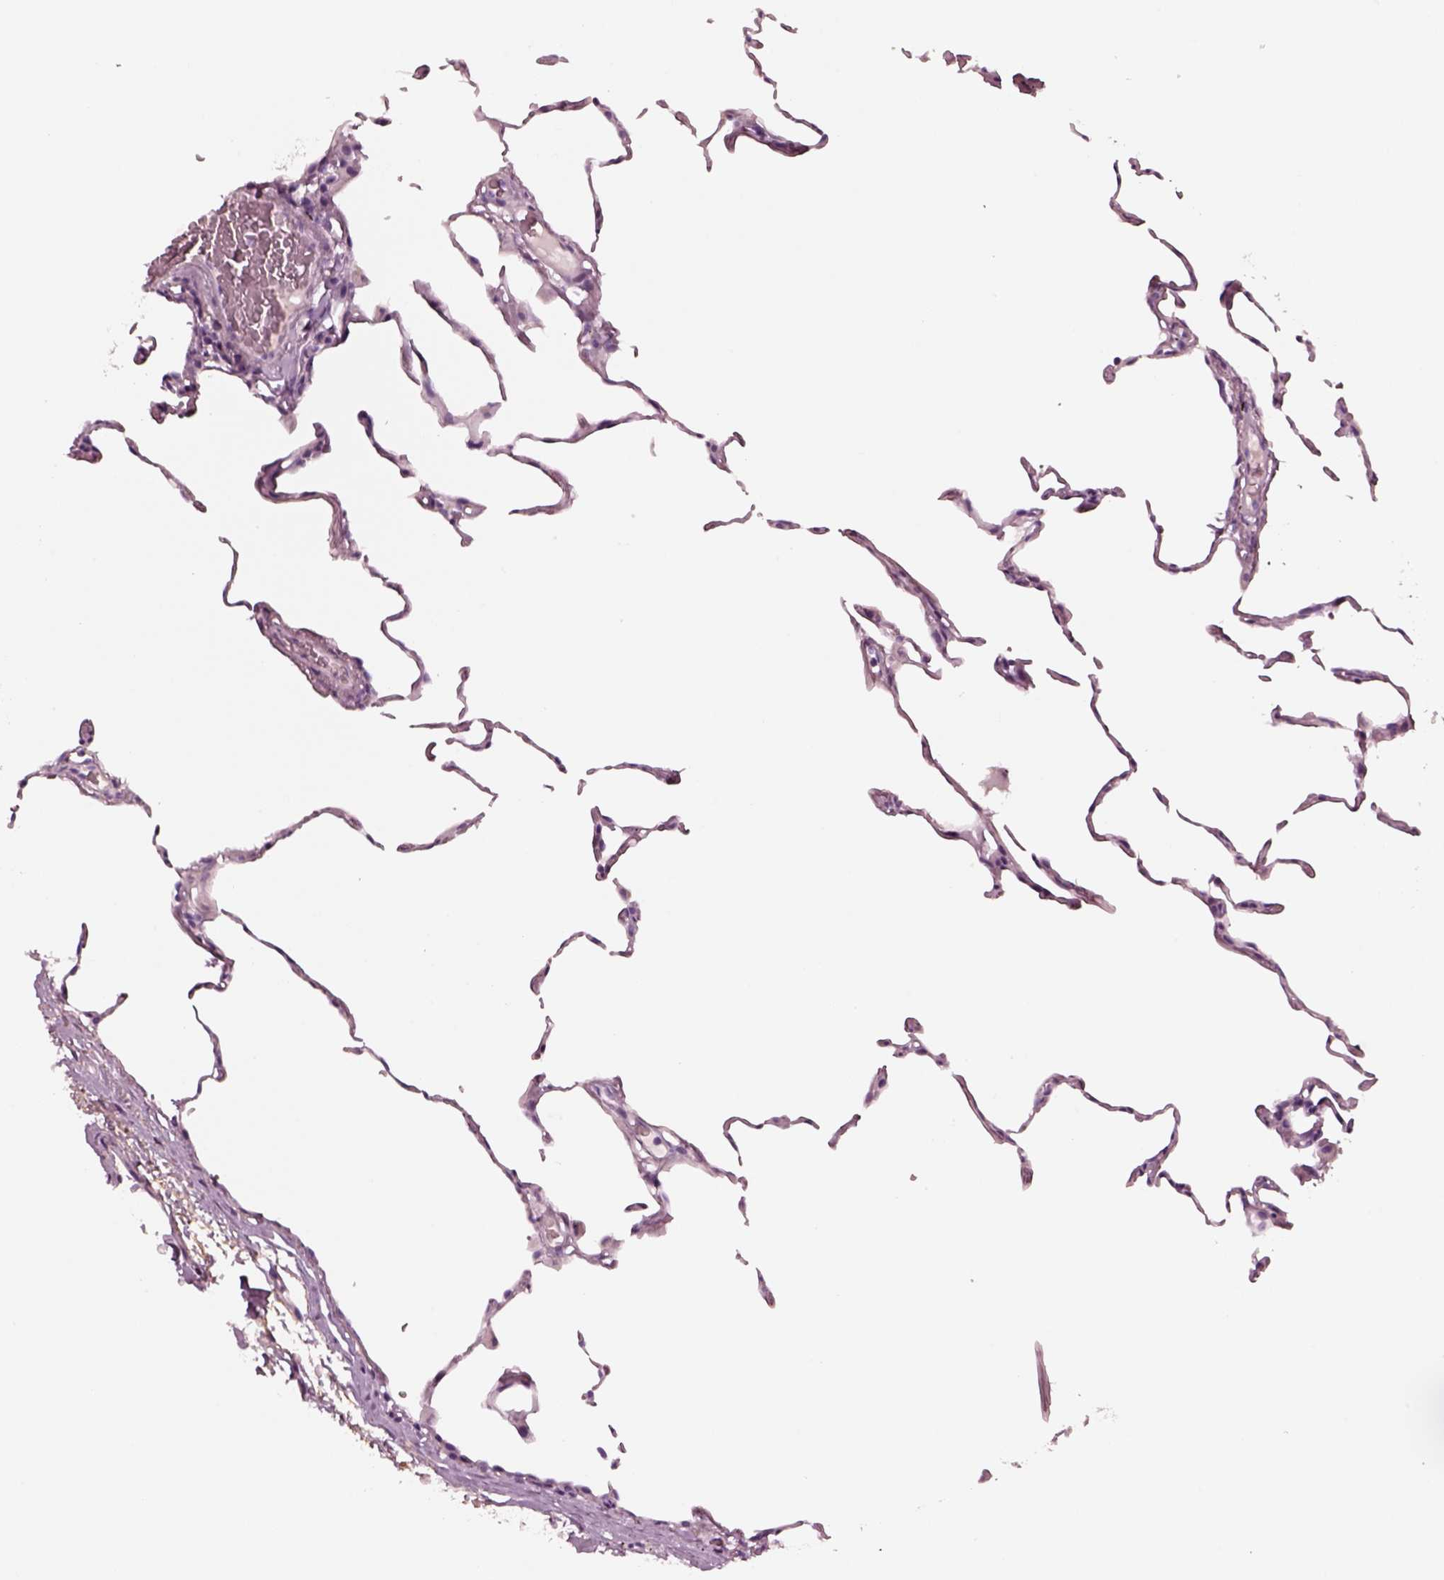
{"staining": {"intensity": "negative", "quantity": "none", "location": "none"}, "tissue": "lung", "cell_type": "Alveolar cells", "image_type": "normal", "snomed": [{"axis": "morphology", "description": "Normal tissue, NOS"}, {"axis": "topography", "description": "Lung"}], "caption": "This micrograph is of normal lung stained with IHC to label a protein in brown with the nuclei are counter-stained blue. There is no staining in alveolar cells. (Brightfield microscopy of DAB (3,3'-diaminobenzidine) immunohistochemistry (IHC) at high magnification).", "gene": "NMRK2", "patient": {"sex": "female", "age": 57}}